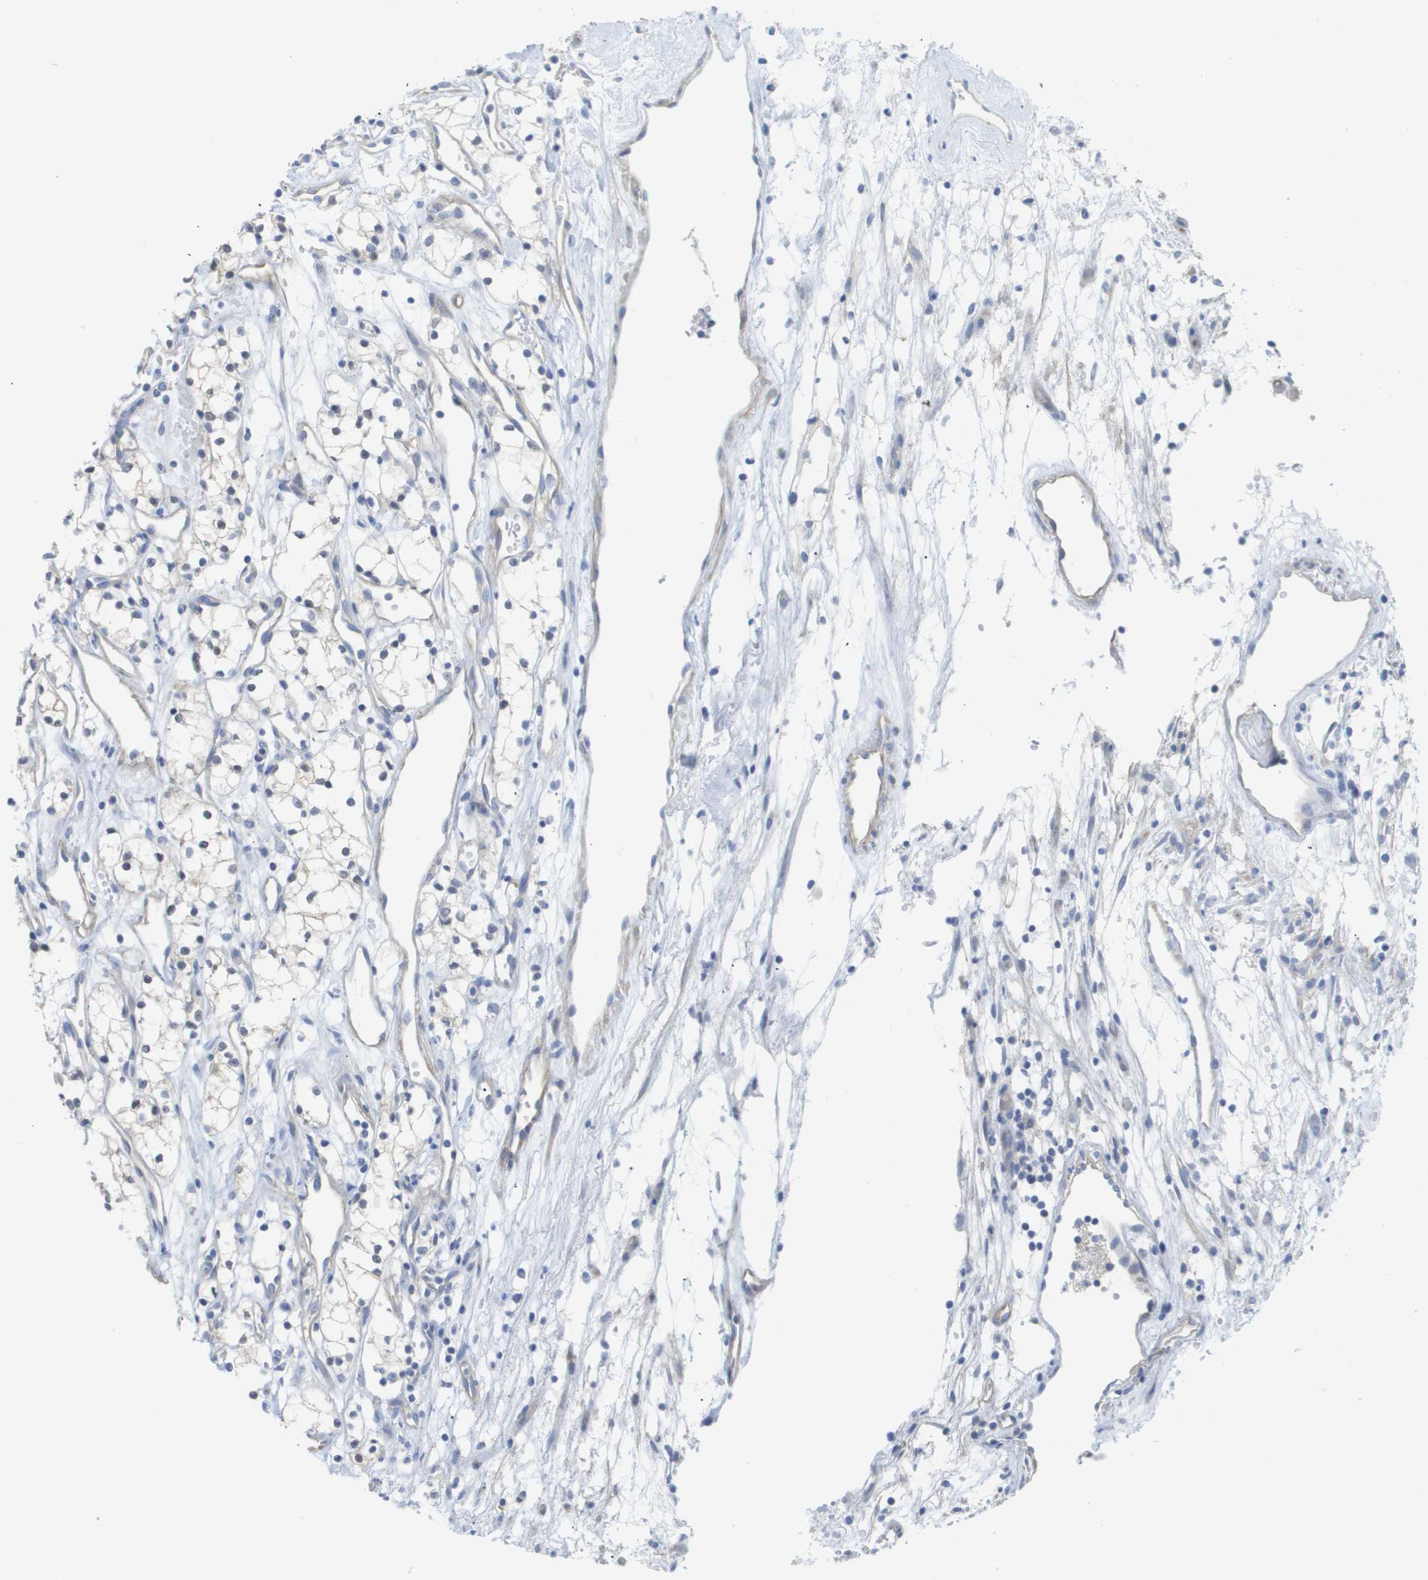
{"staining": {"intensity": "weak", "quantity": "<25%", "location": "cytoplasmic/membranous,nuclear"}, "tissue": "renal cancer", "cell_type": "Tumor cells", "image_type": "cancer", "snomed": [{"axis": "morphology", "description": "Adenocarcinoma, NOS"}, {"axis": "topography", "description": "Kidney"}], "caption": "This is an IHC image of human adenocarcinoma (renal). There is no staining in tumor cells.", "gene": "MYL3", "patient": {"sex": "male", "age": 59}}